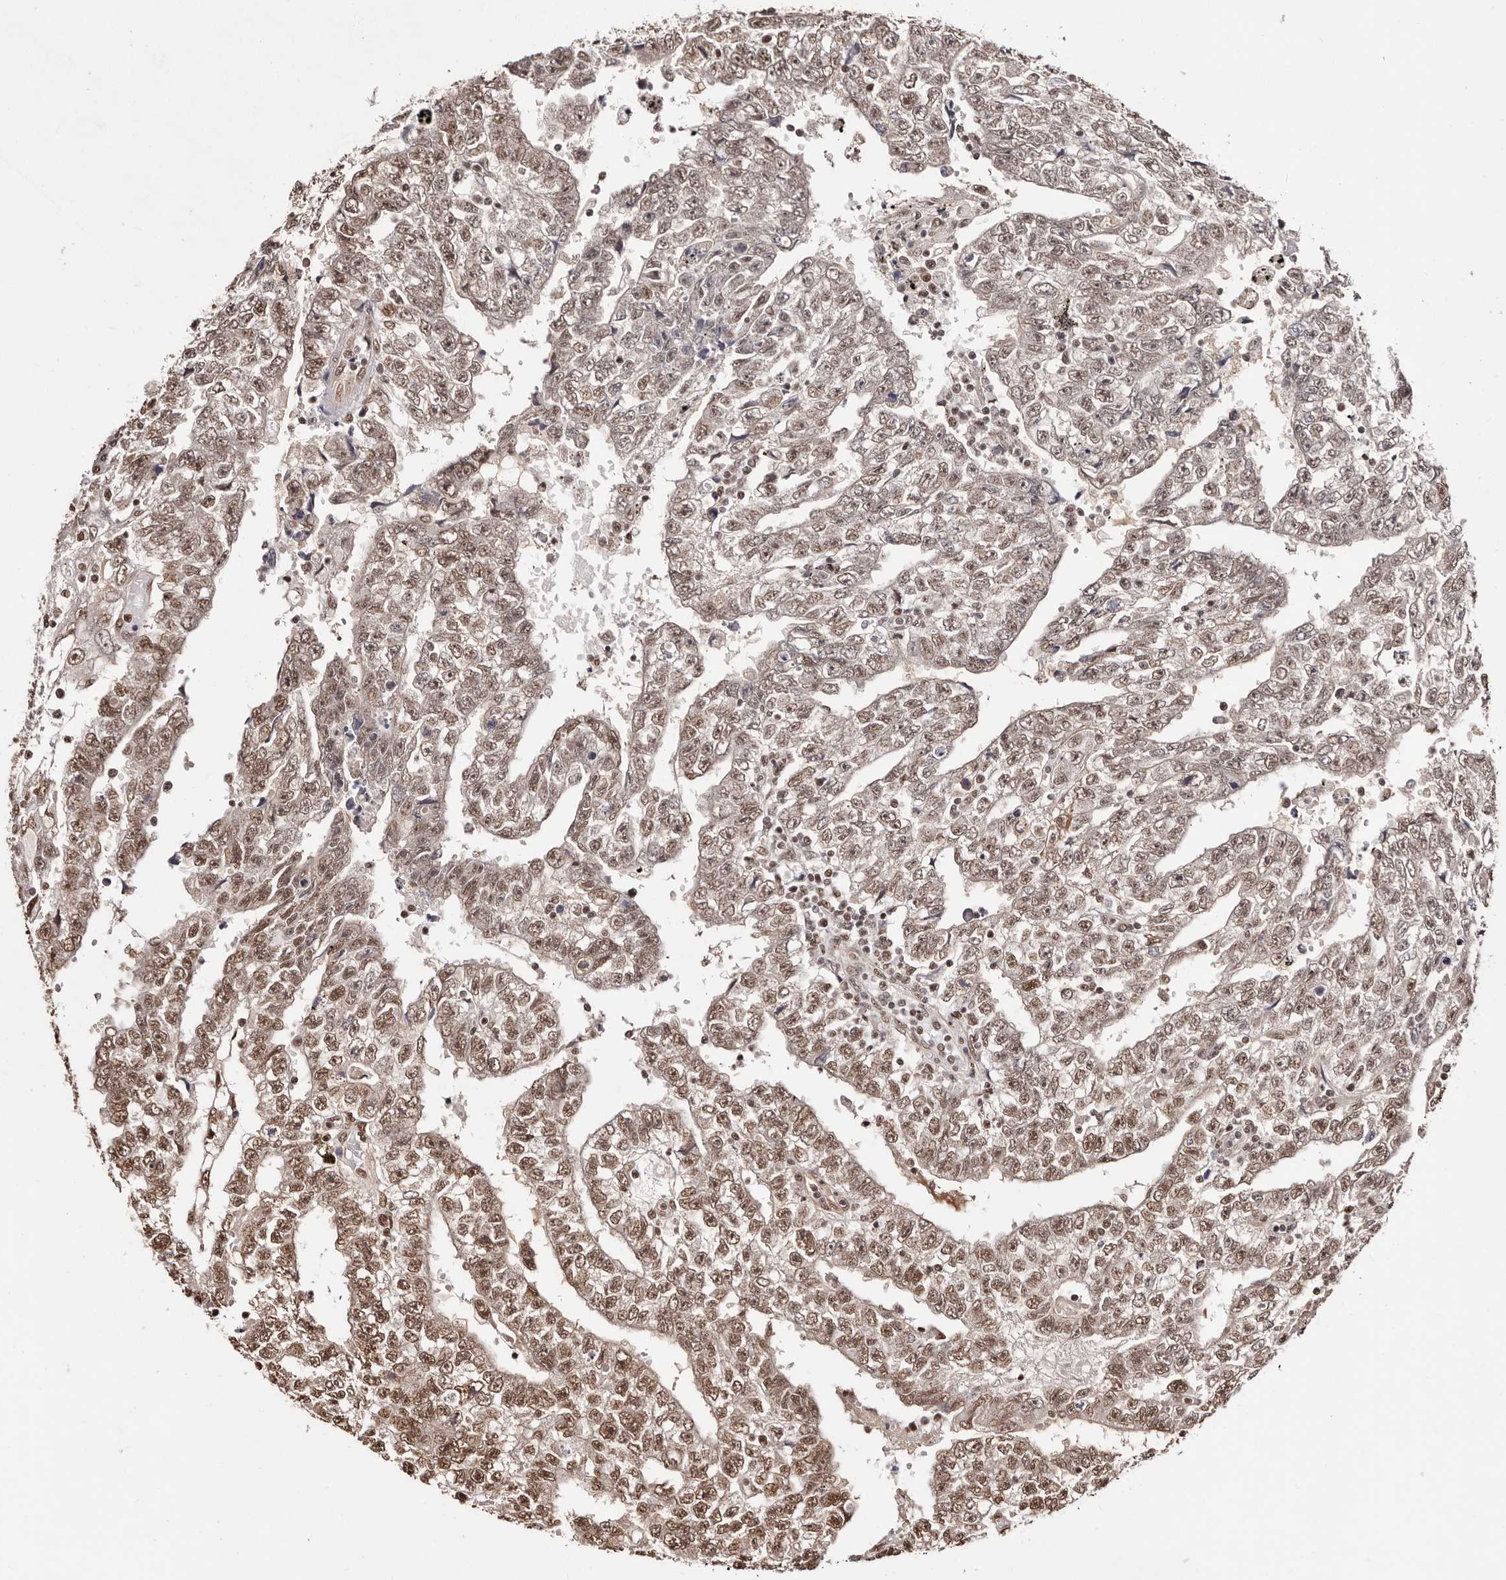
{"staining": {"intensity": "moderate", "quantity": ">75%", "location": "nuclear"}, "tissue": "testis cancer", "cell_type": "Tumor cells", "image_type": "cancer", "snomed": [{"axis": "morphology", "description": "Carcinoma, Embryonal, NOS"}, {"axis": "topography", "description": "Testis"}], "caption": "IHC histopathology image of neoplastic tissue: testis cancer (embryonal carcinoma) stained using IHC shows medium levels of moderate protein expression localized specifically in the nuclear of tumor cells, appearing as a nuclear brown color.", "gene": "BICRAL", "patient": {"sex": "male", "age": 25}}